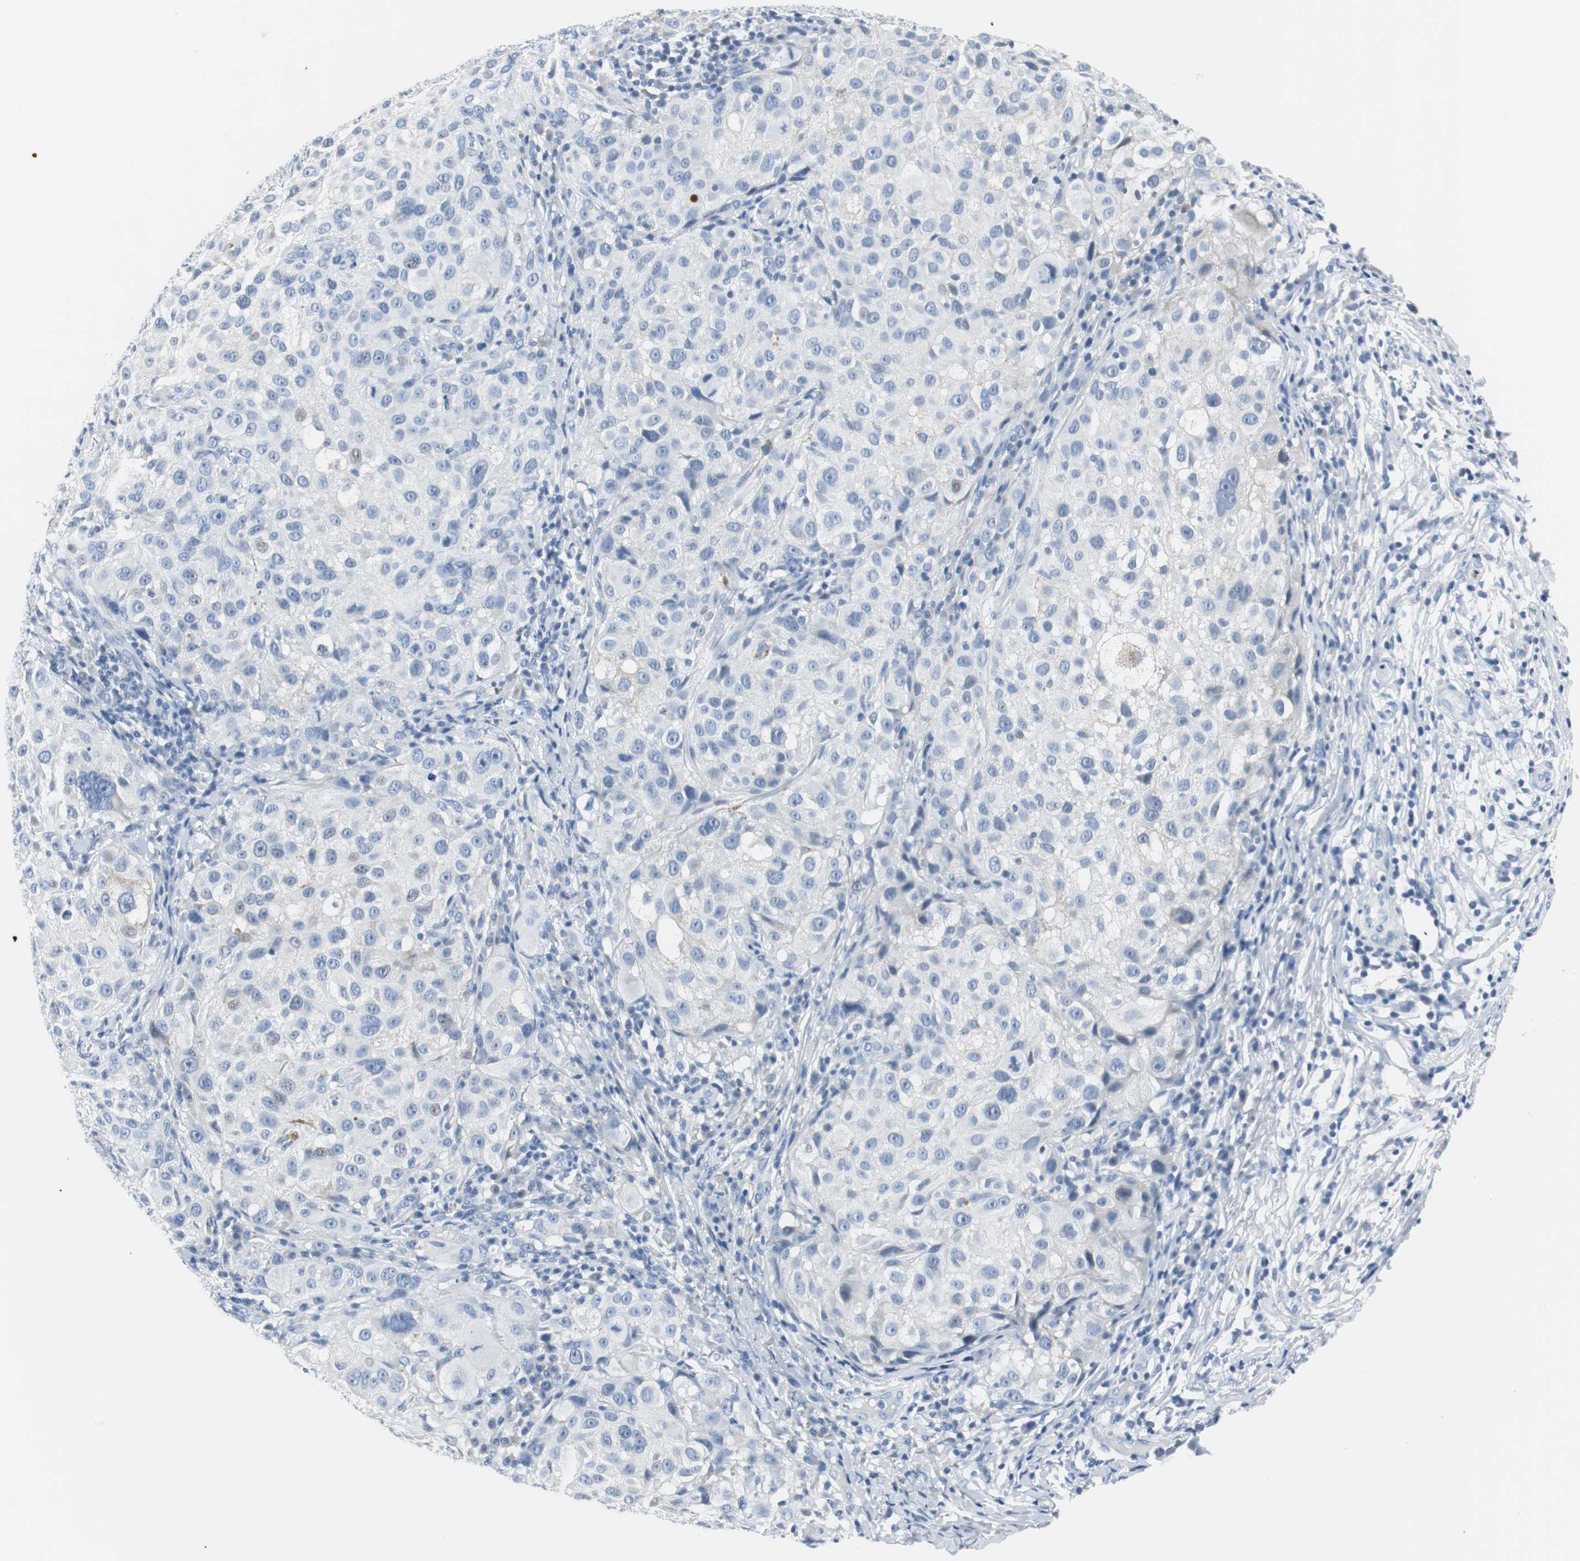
{"staining": {"intensity": "negative", "quantity": "none", "location": "none"}, "tissue": "melanoma", "cell_type": "Tumor cells", "image_type": "cancer", "snomed": [{"axis": "morphology", "description": "Necrosis, NOS"}, {"axis": "morphology", "description": "Malignant melanoma, NOS"}, {"axis": "topography", "description": "Skin"}], "caption": "This image is of malignant melanoma stained with IHC to label a protein in brown with the nuclei are counter-stained blue. There is no staining in tumor cells.", "gene": "GAP43", "patient": {"sex": "female", "age": 87}}